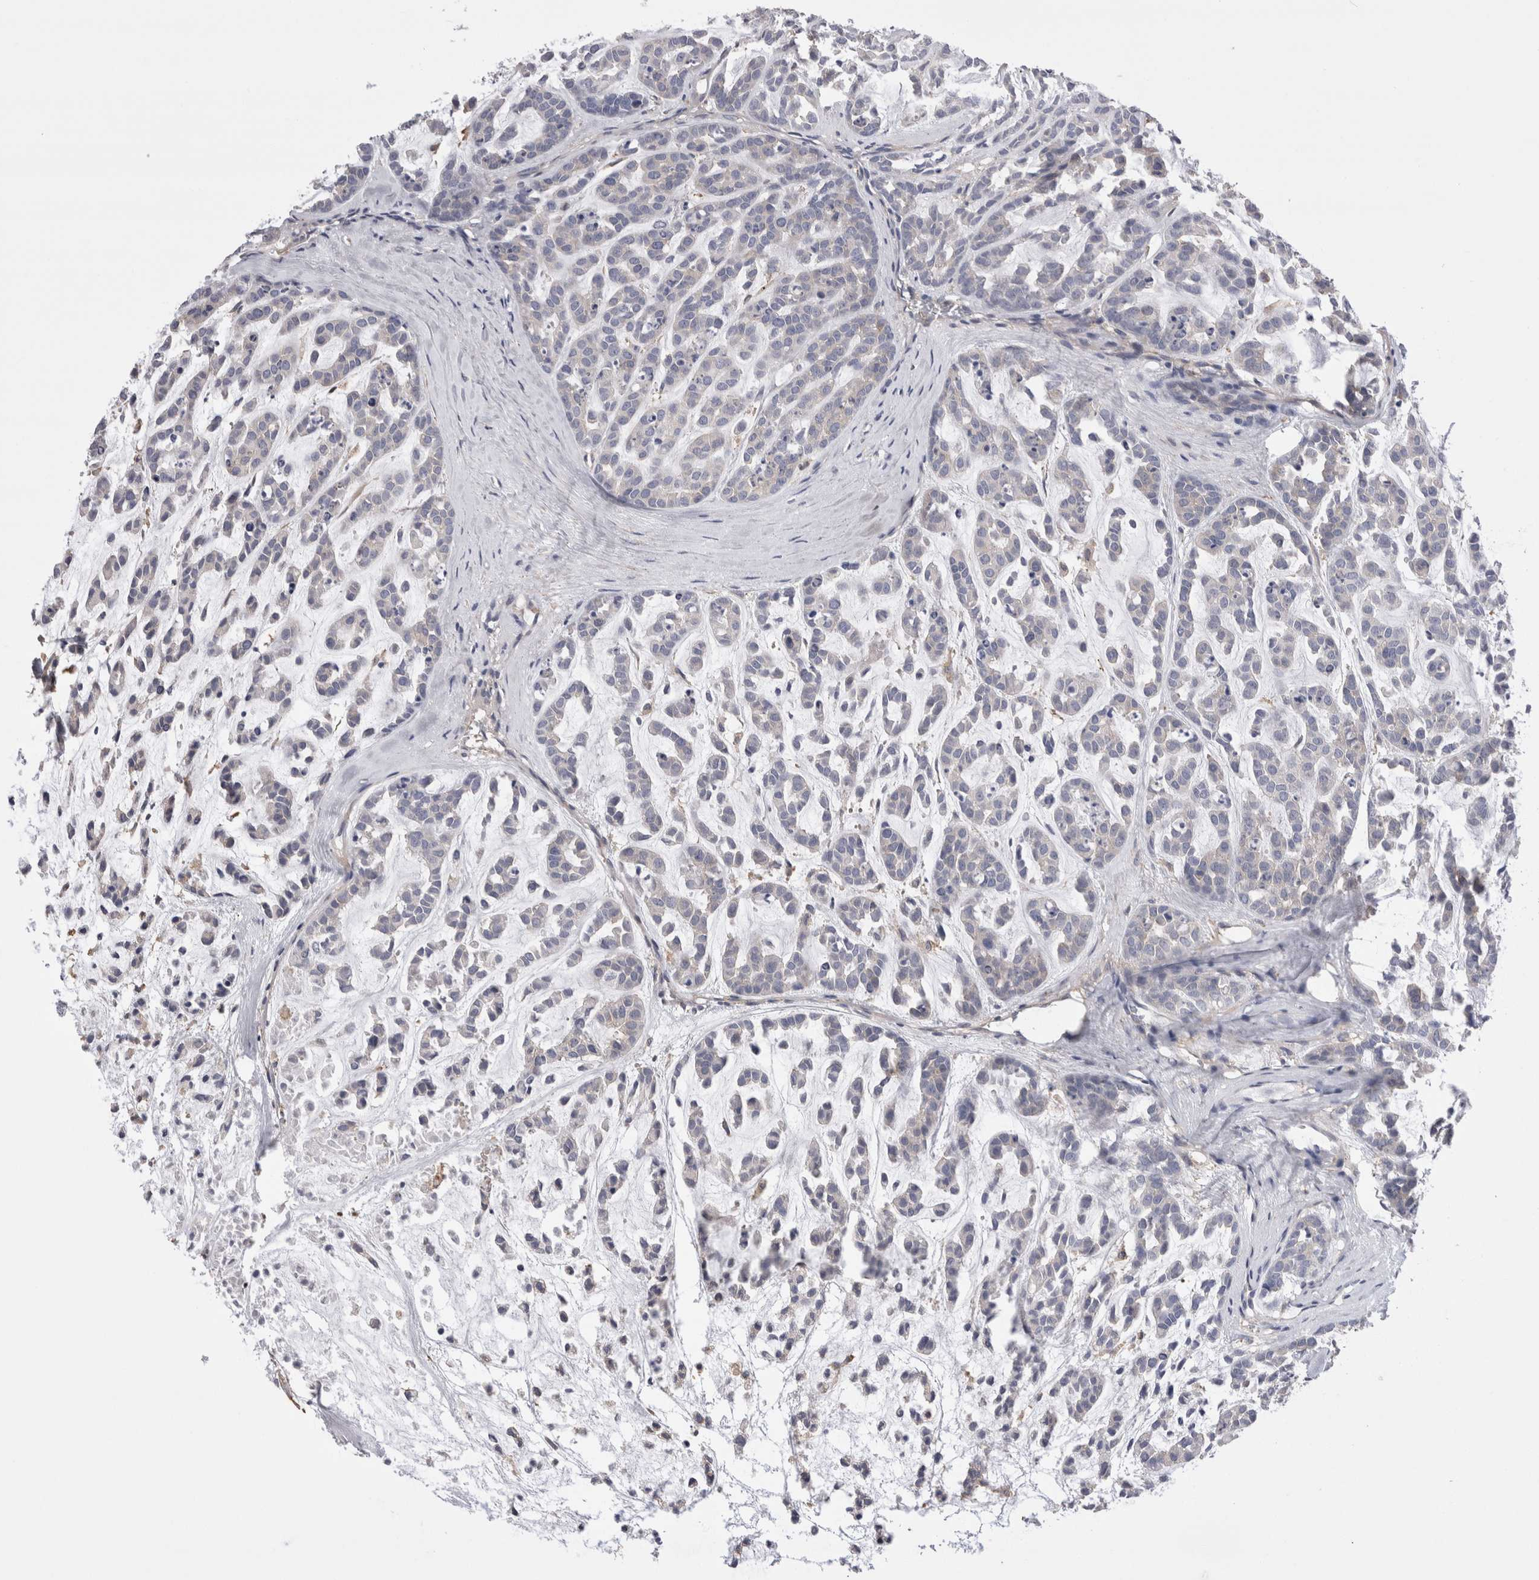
{"staining": {"intensity": "negative", "quantity": "none", "location": "none"}, "tissue": "head and neck cancer", "cell_type": "Tumor cells", "image_type": "cancer", "snomed": [{"axis": "morphology", "description": "Adenocarcinoma, NOS"}, {"axis": "morphology", "description": "Adenoma, NOS"}, {"axis": "topography", "description": "Head-Neck"}], "caption": "IHC photomicrograph of human head and neck cancer (adenoma) stained for a protein (brown), which displays no staining in tumor cells. (DAB (3,3'-diaminobenzidine) immunohistochemistry visualized using brightfield microscopy, high magnification).", "gene": "RAB11FIP1", "patient": {"sex": "female", "age": 55}}